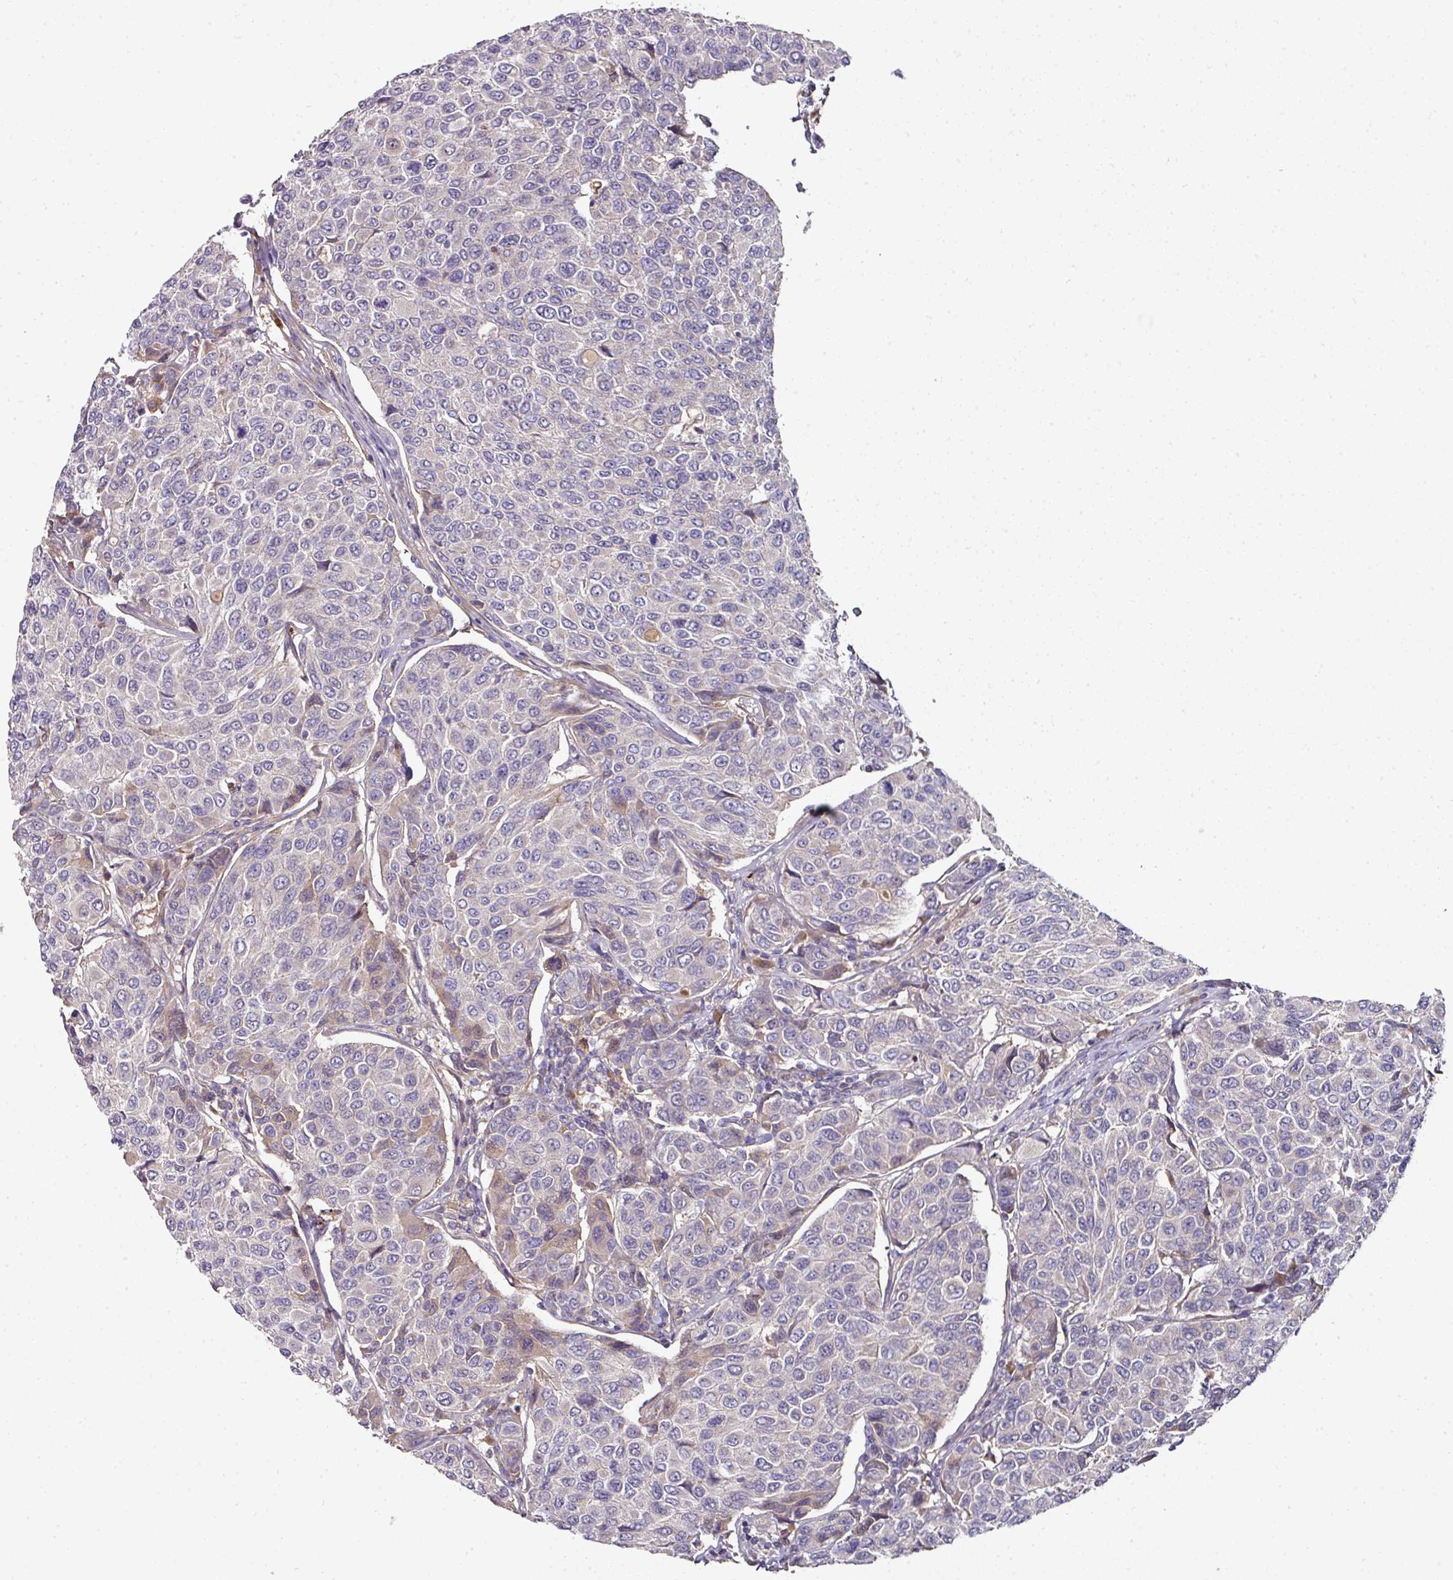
{"staining": {"intensity": "negative", "quantity": "none", "location": "none"}, "tissue": "breast cancer", "cell_type": "Tumor cells", "image_type": "cancer", "snomed": [{"axis": "morphology", "description": "Duct carcinoma"}, {"axis": "topography", "description": "Breast"}], "caption": "Infiltrating ductal carcinoma (breast) stained for a protein using immunohistochemistry reveals no positivity tumor cells.", "gene": "CTDSP2", "patient": {"sex": "female", "age": 55}}